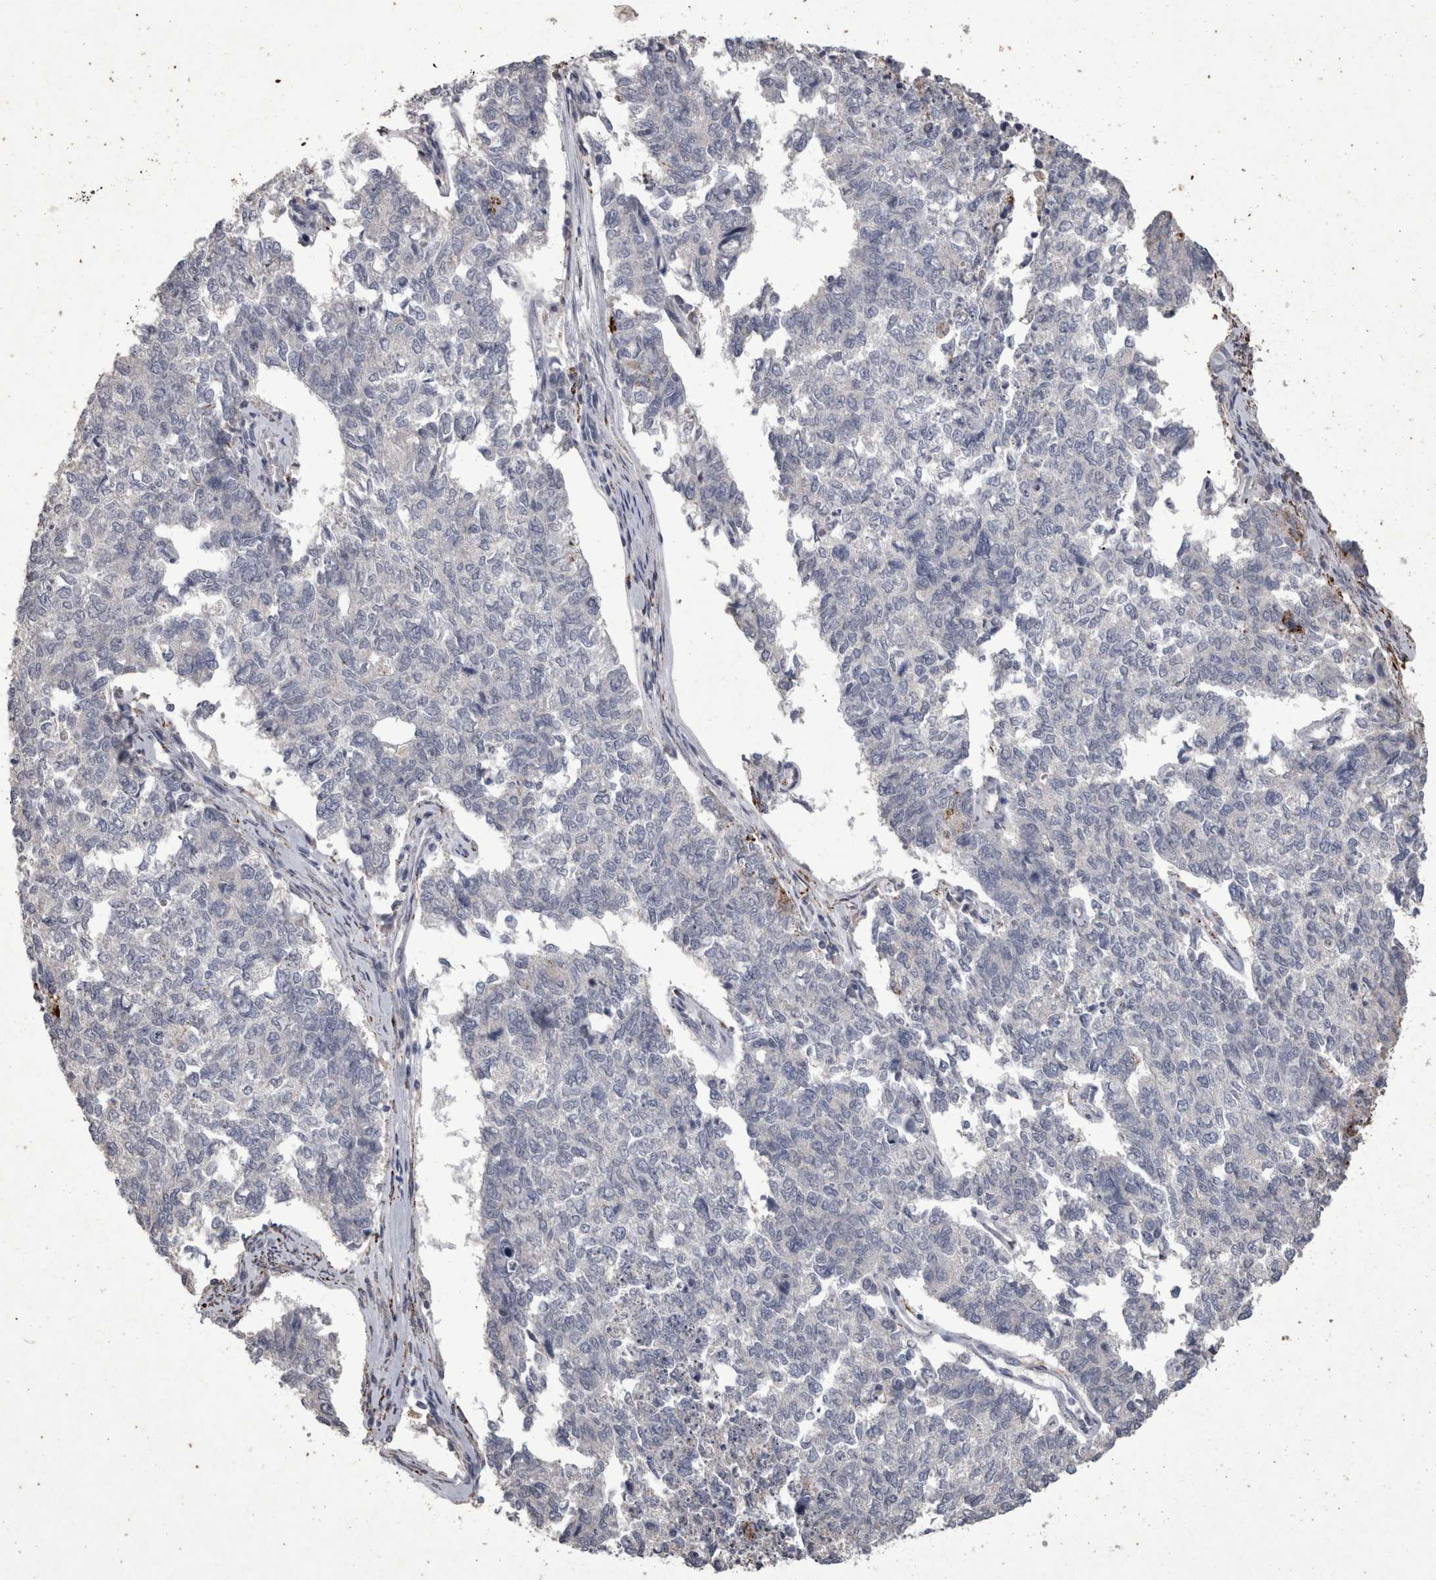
{"staining": {"intensity": "negative", "quantity": "none", "location": "none"}, "tissue": "cervical cancer", "cell_type": "Tumor cells", "image_type": "cancer", "snomed": [{"axis": "morphology", "description": "Squamous cell carcinoma, NOS"}, {"axis": "topography", "description": "Cervix"}], "caption": "A high-resolution histopathology image shows IHC staining of squamous cell carcinoma (cervical), which shows no significant expression in tumor cells.", "gene": "DKK3", "patient": {"sex": "female", "age": 63}}